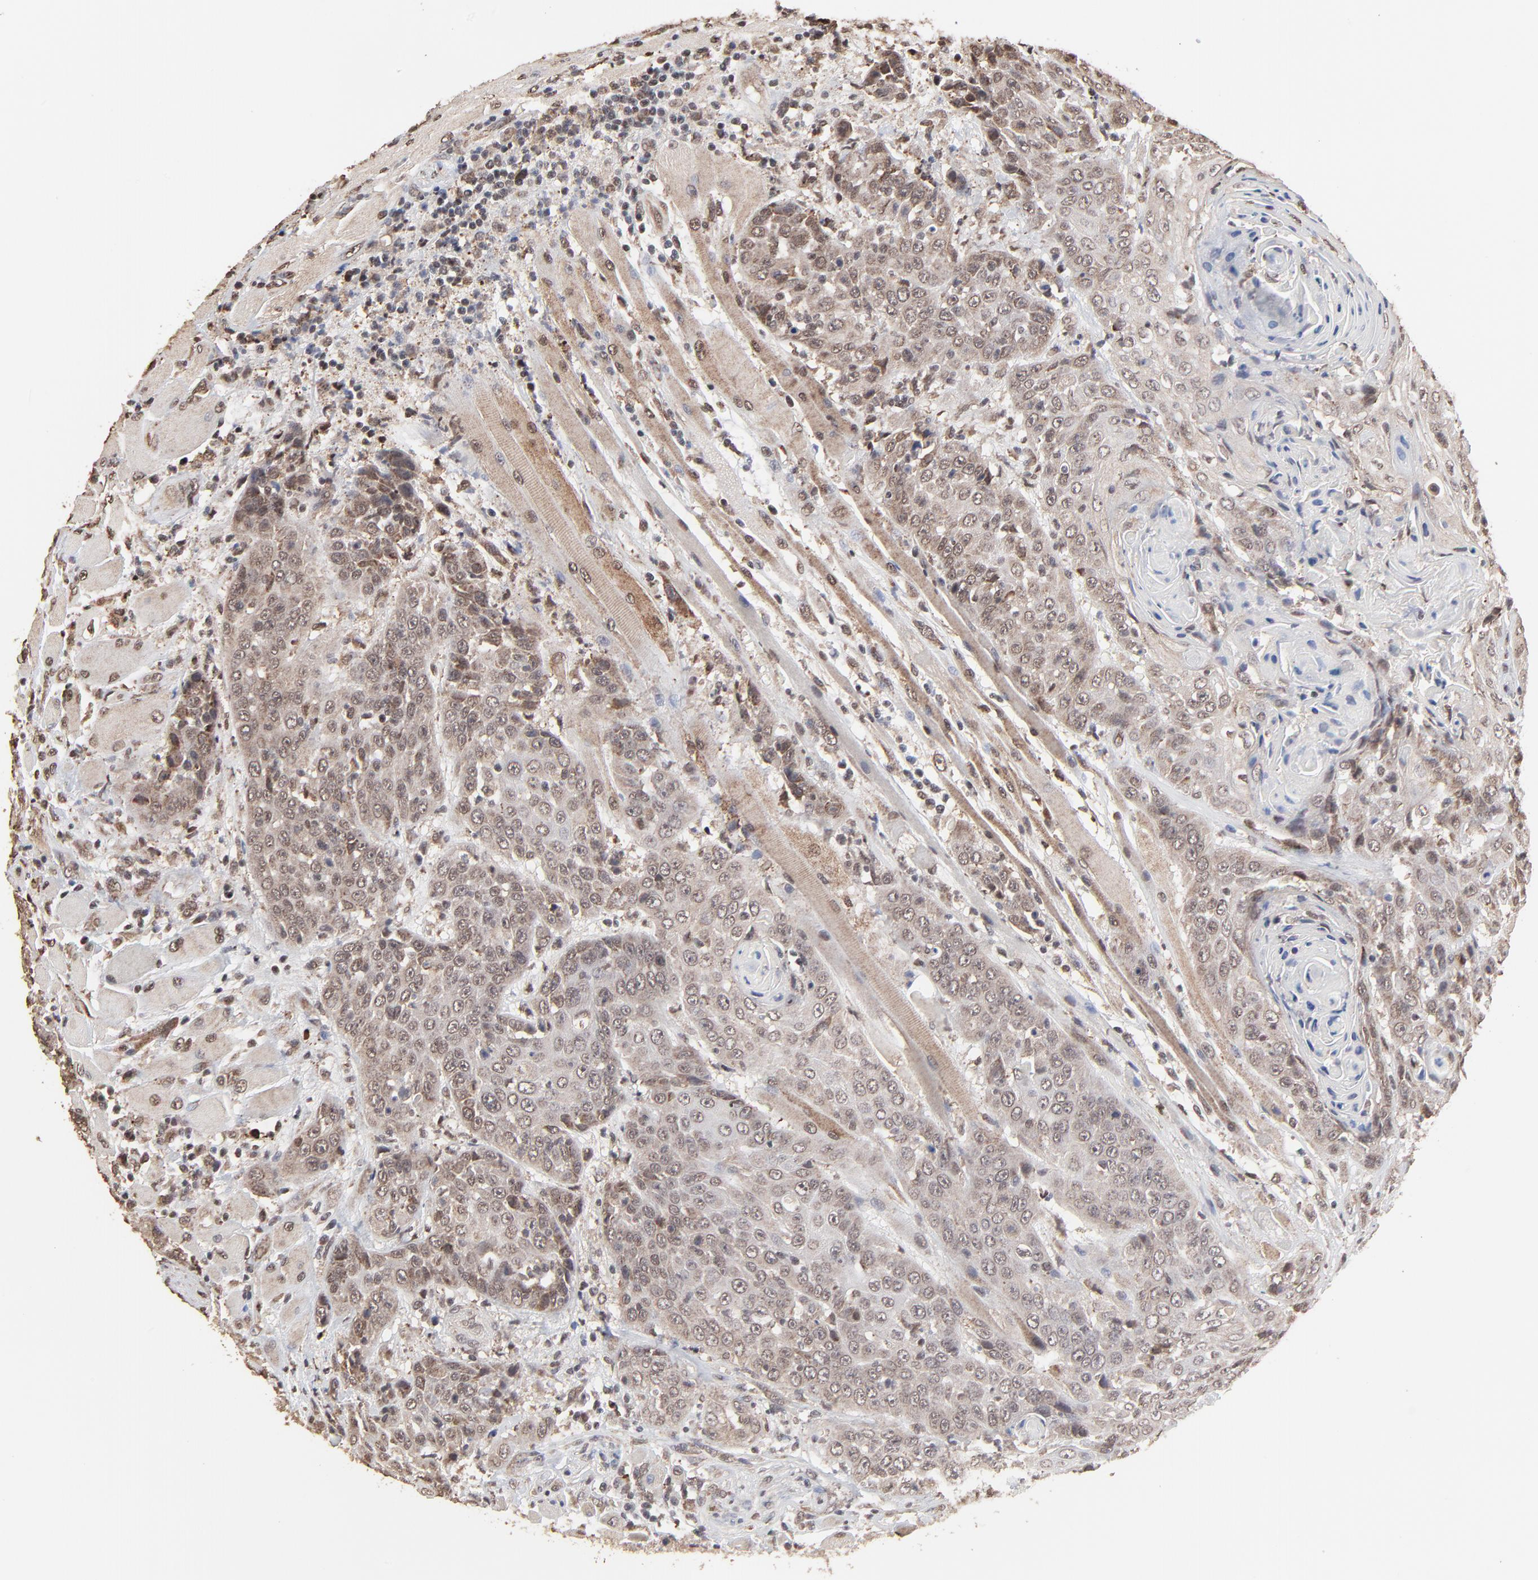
{"staining": {"intensity": "weak", "quantity": "25%-75%", "location": "cytoplasmic/membranous"}, "tissue": "head and neck cancer", "cell_type": "Tumor cells", "image_type": "cancer", "snomed": [{"axis": "morphology", "description": "Squamous cell carcinoma, NOS"}, {"axis": "topography", "description": "Head-Neck"}], "caption": "Head and neck cancer (squamous cell carcinoma) tissue displays weak cytoplasmic/membranous positivity in approximately 25%-75% of tumor cells", "gene": "CHM", "patient": {"sex": "female", "age": 84}}